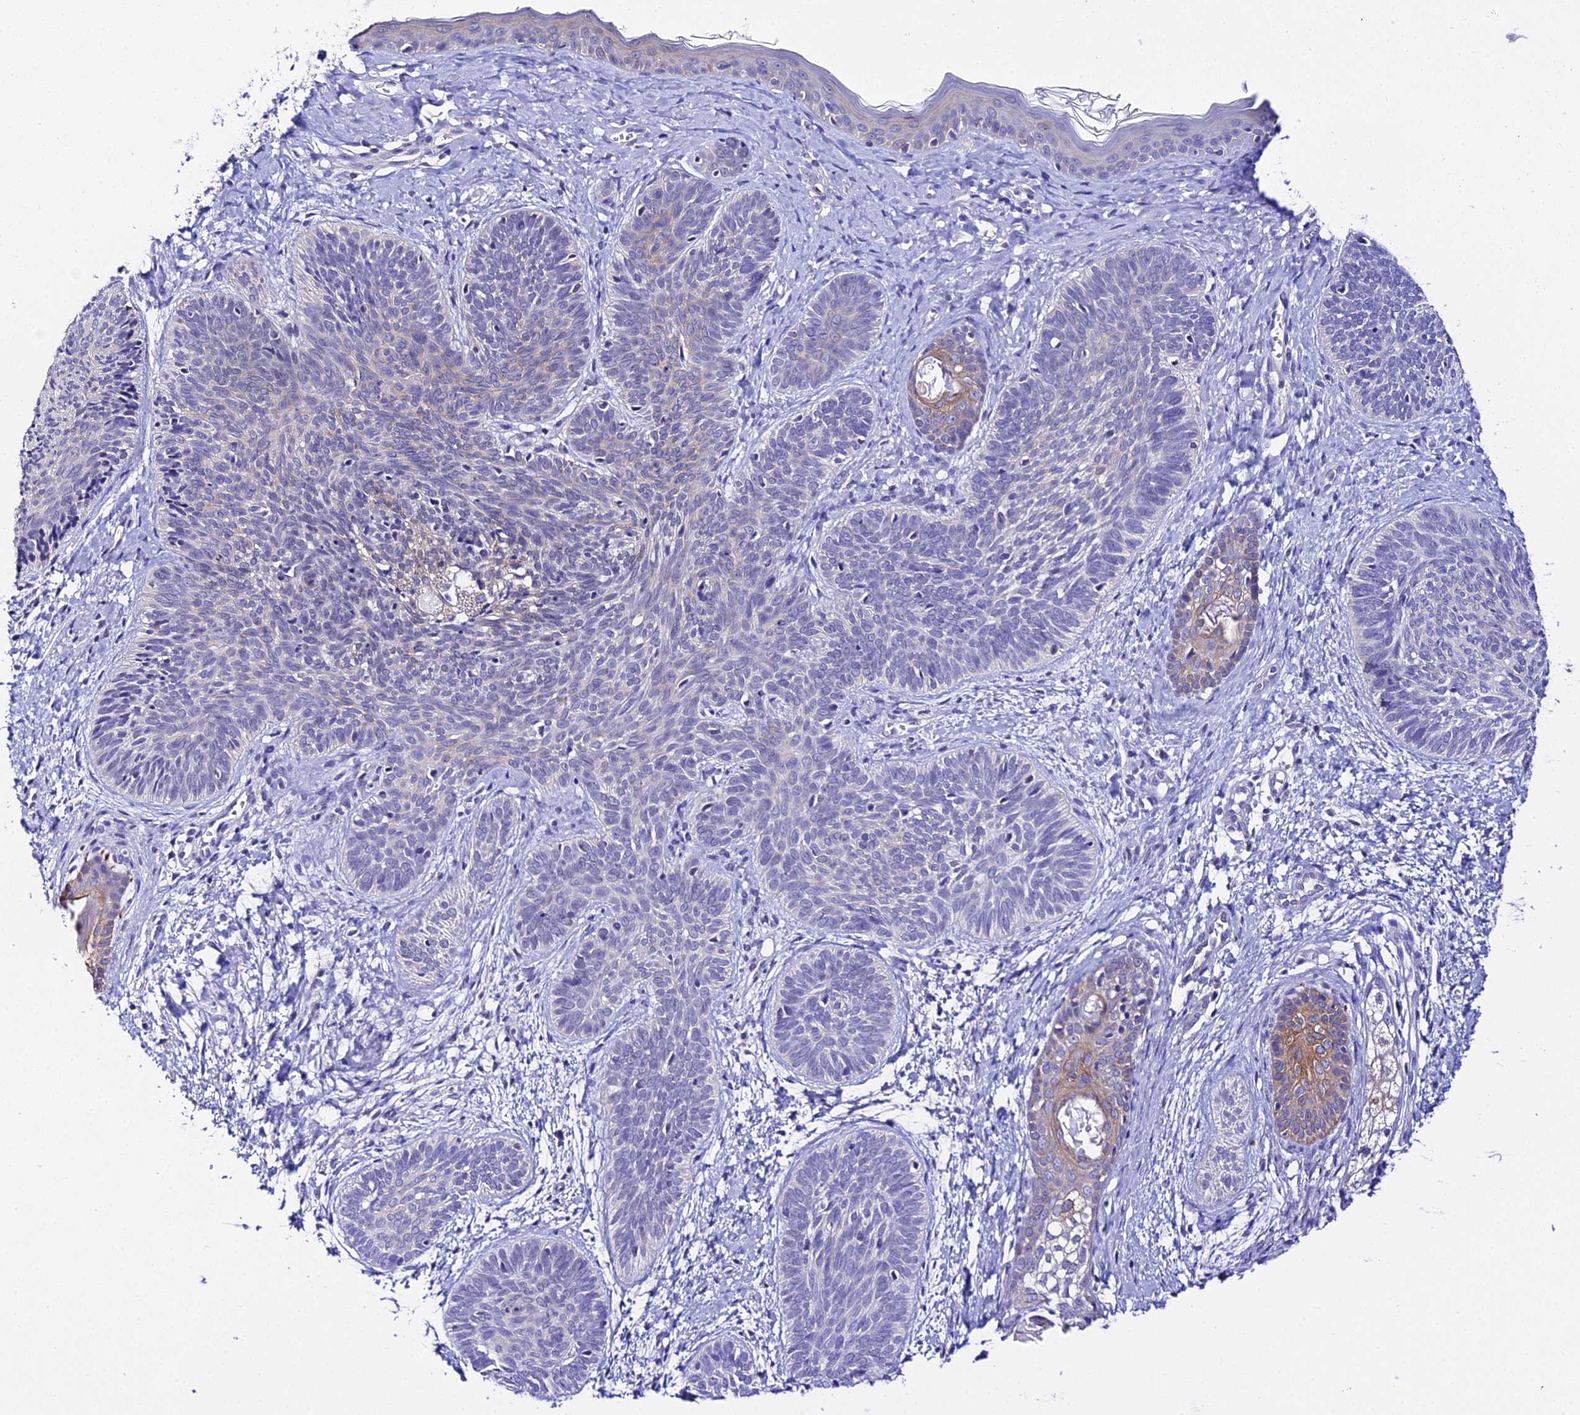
{"staining": {"intensity": "moderate", "quantity": "<25%", "location": "cytoplasmic/membranous"}, "tissue": "skin cancer", "cell_type": "Tumor cells", "image_type": "cancer", "snomed": [{"axis": "morphology", "description": "Basal cell carcinoma"}, {"axis": "topography", "description": "Skin"}], "caption": "Immunohistochemical staining of human basal cell carcinoma (skin) demonstrates low levels of moderate cytoplasmic/membranous protein expression in approximately <25% of tumor cells.", "gene": "ATG16L2", "patient": {"sex": "female", "age": 81}}